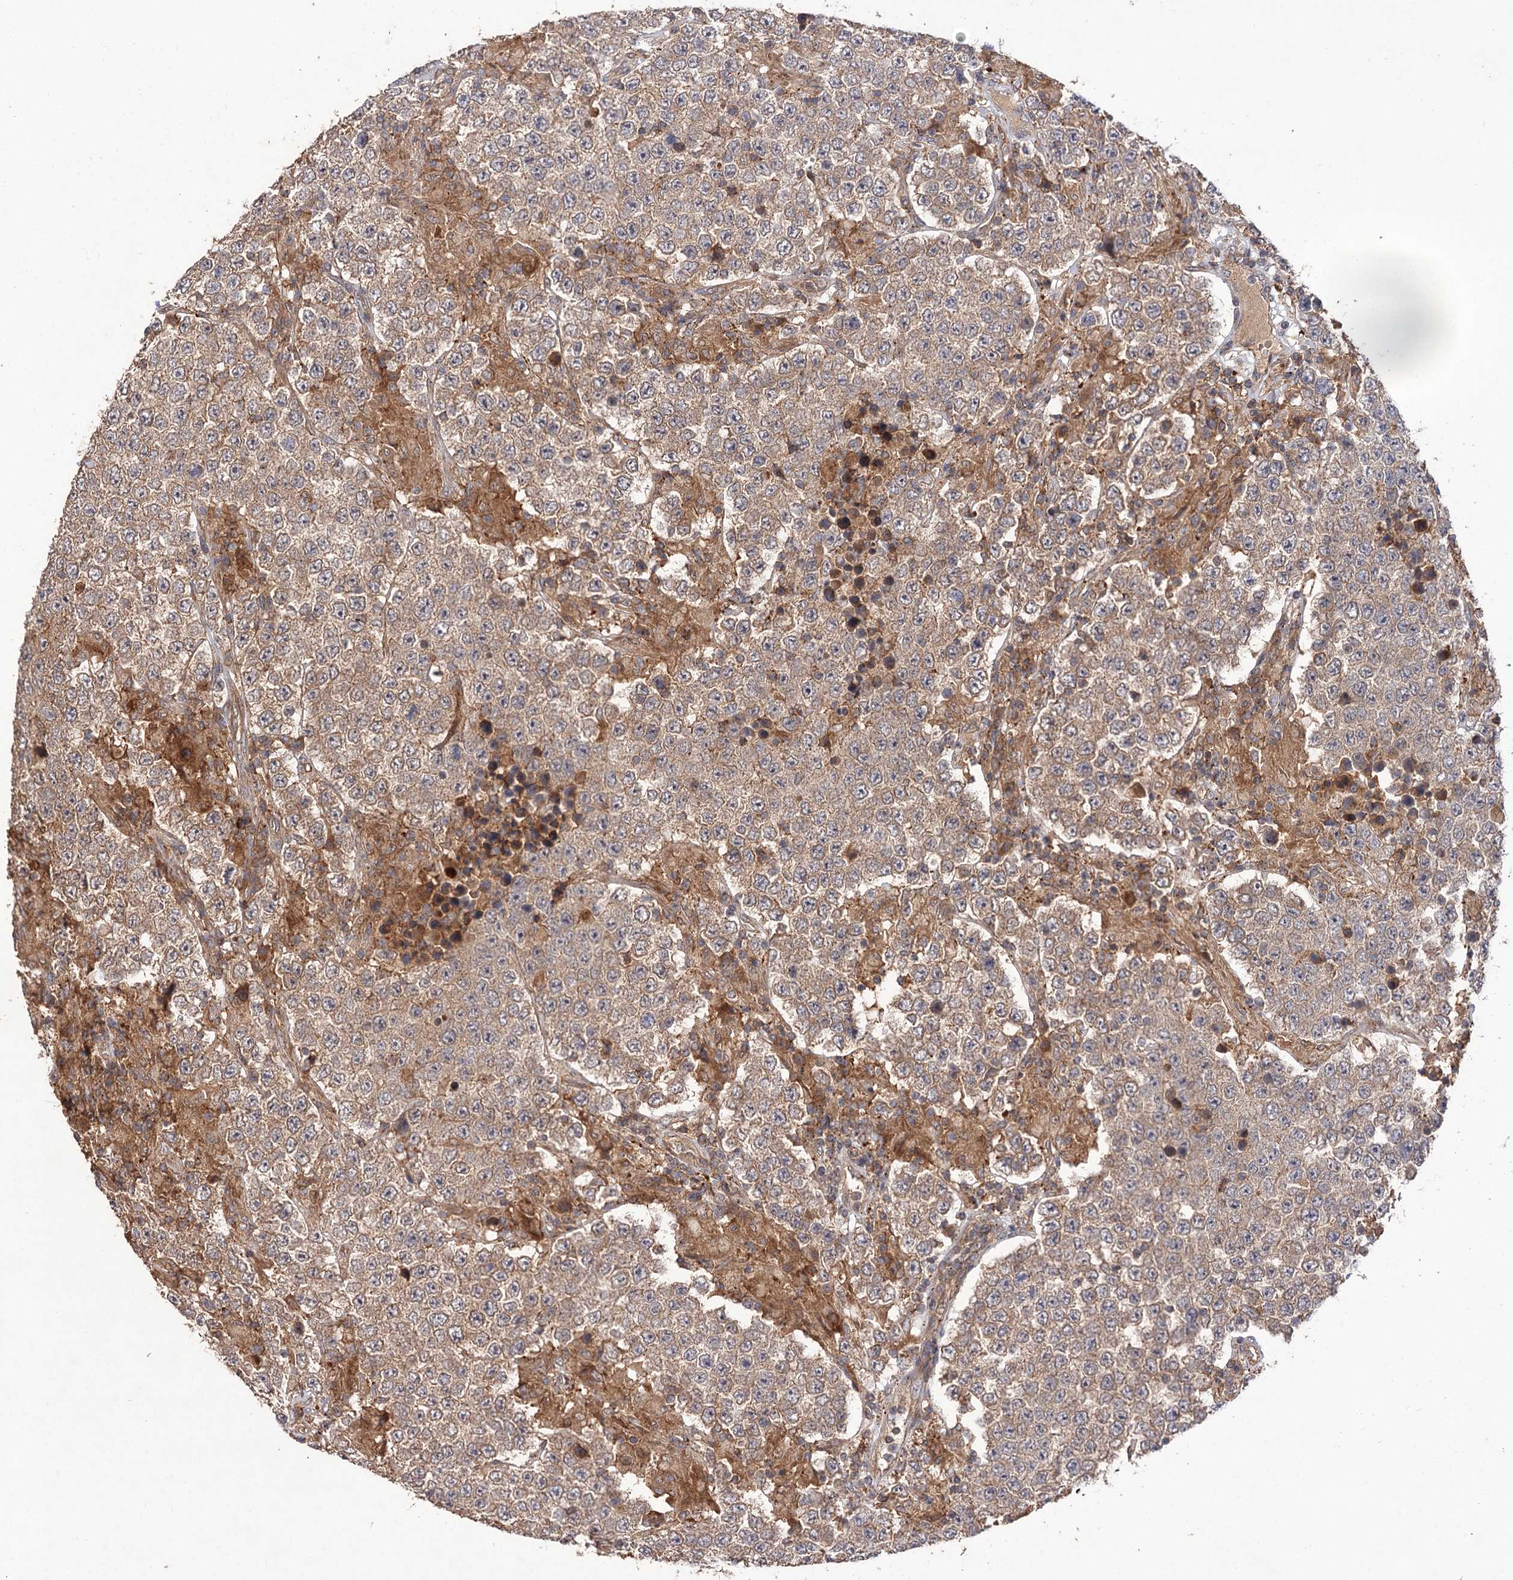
{"staining": {"intensity": "weak", "quantity": ">75%", "location": "cytoplasmic/membranous"}, "tissue": "testis cancer", "cell_type": "Tumor cells", "image_type": "cancer", "snomed": [{"axis": "morphology", "description": "Normal tissue, NOS"}, {"axis": "morphology", "description": "Urothelial carcinoma, High grade"}, {"axis": "morphology", "description": "Seminoma, NOS"}, {"axis": "morphology", "description": "Carcinoma, Embryonal, NOS"}, {"axis": "topography", "description": "Urinary bladder"}, {"axis": "topography", "description": "Testis"}], "caption": "Protein staining reveals weak cytoplasmic/membranous staining in about >75% of tumor cells in testis cancer (embryonal carcinoma).", "gene": "FBXW8", "patient": {"sex": "male", "age": 41}}